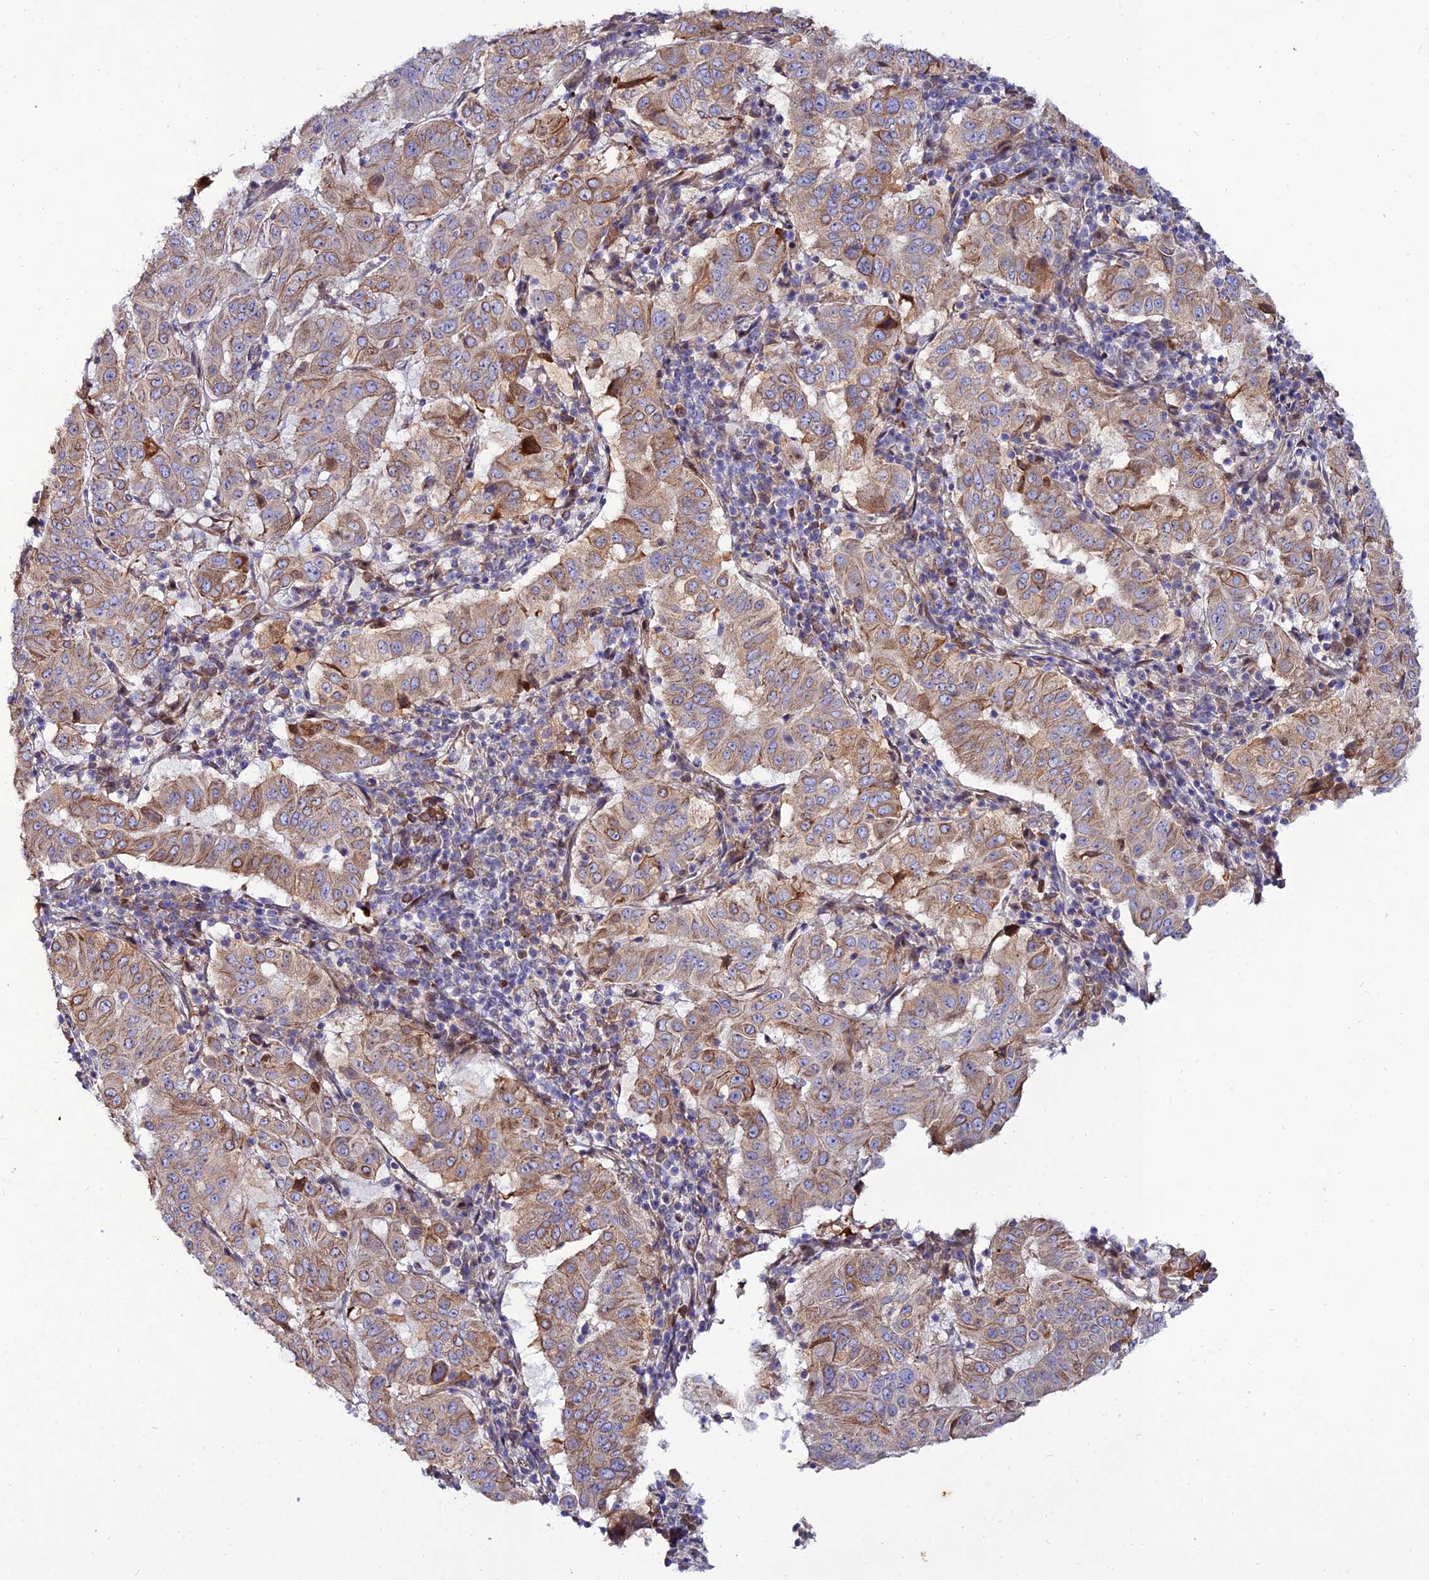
{"staining": {"intensity": "moderate", "quantity": "25%-75%", "location": "cytoplasmic/membranous"}, "tissue": "pancreatic cancer", "cell_type": "Tumor cells", "image_type": "cancer", "snomed": [{"axis": "morphology", "description": "Adenocarcinoma, NOS"}, {"axis": "topography", "description": "Pancreas"}], "caption": "Protein expression analysis of adenocarcinoma (pancreatic) exhibits moderate cytoplasmic/membranous staining in about 25%-75% of tumor cells.", "gene": "ARL6IP1", "patient": {"sex": "male", "age": 63}}